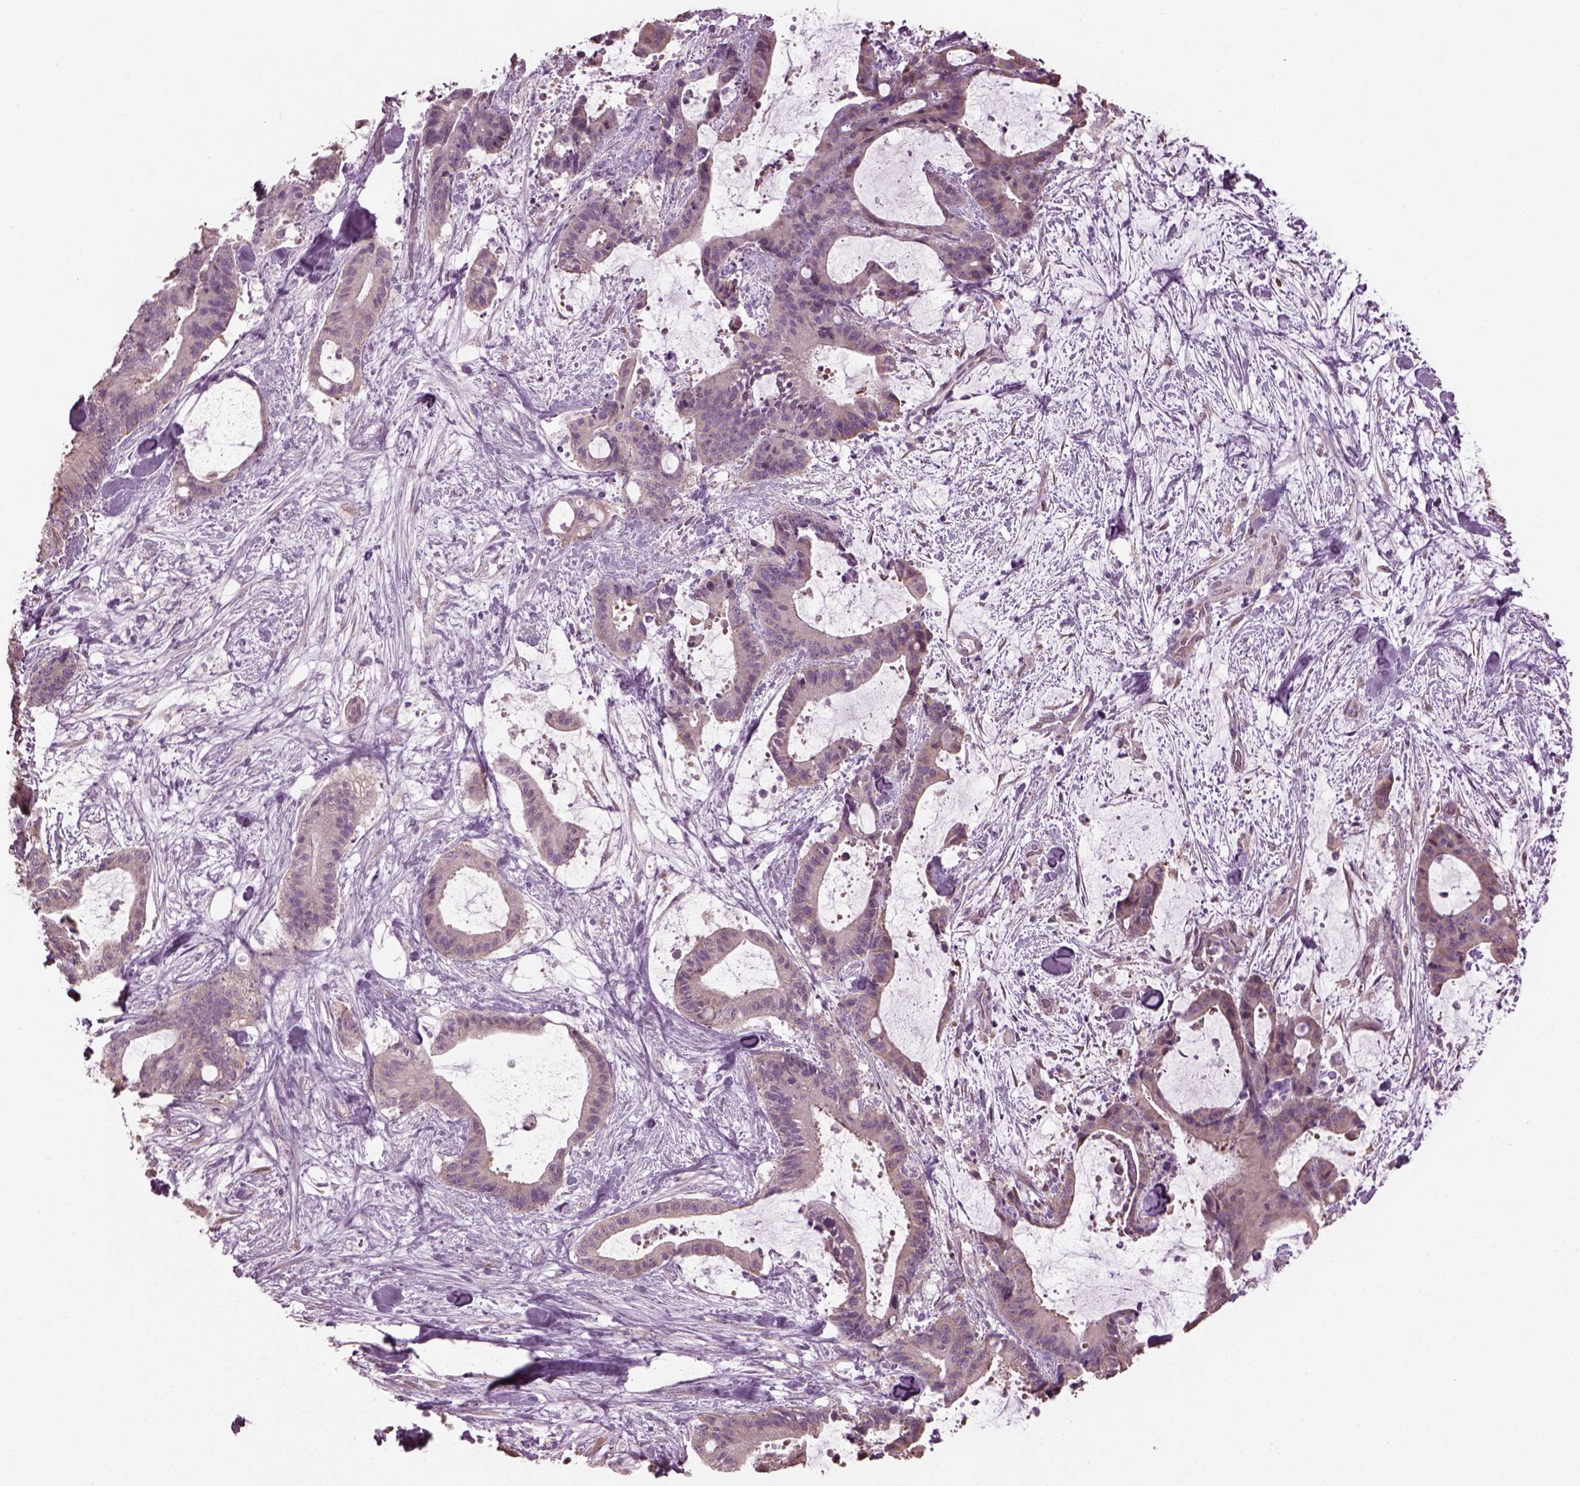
{"staining": {"intensity": "weak", "quantity": ">75%", "location": "cytoplasmic/membranous"}, "tissue": "liver cancer", "cell_type": "Tumor cells", "image_type": "cancer", "snomed": [{"axis": "morphology", "description": "Cholangiocarcinoma"}, {"axis": "topography", "description": "Liver"}], "caption": "High-power microscopy captured an immunohistochemistry image of liver cancer (cholangiocarcinoma), revealing weak cytoplasmic/membranous expression in approximately >75% of tumor cells.", "gene": "CABP5", "patient": {"sex": "female", "age": 73}}